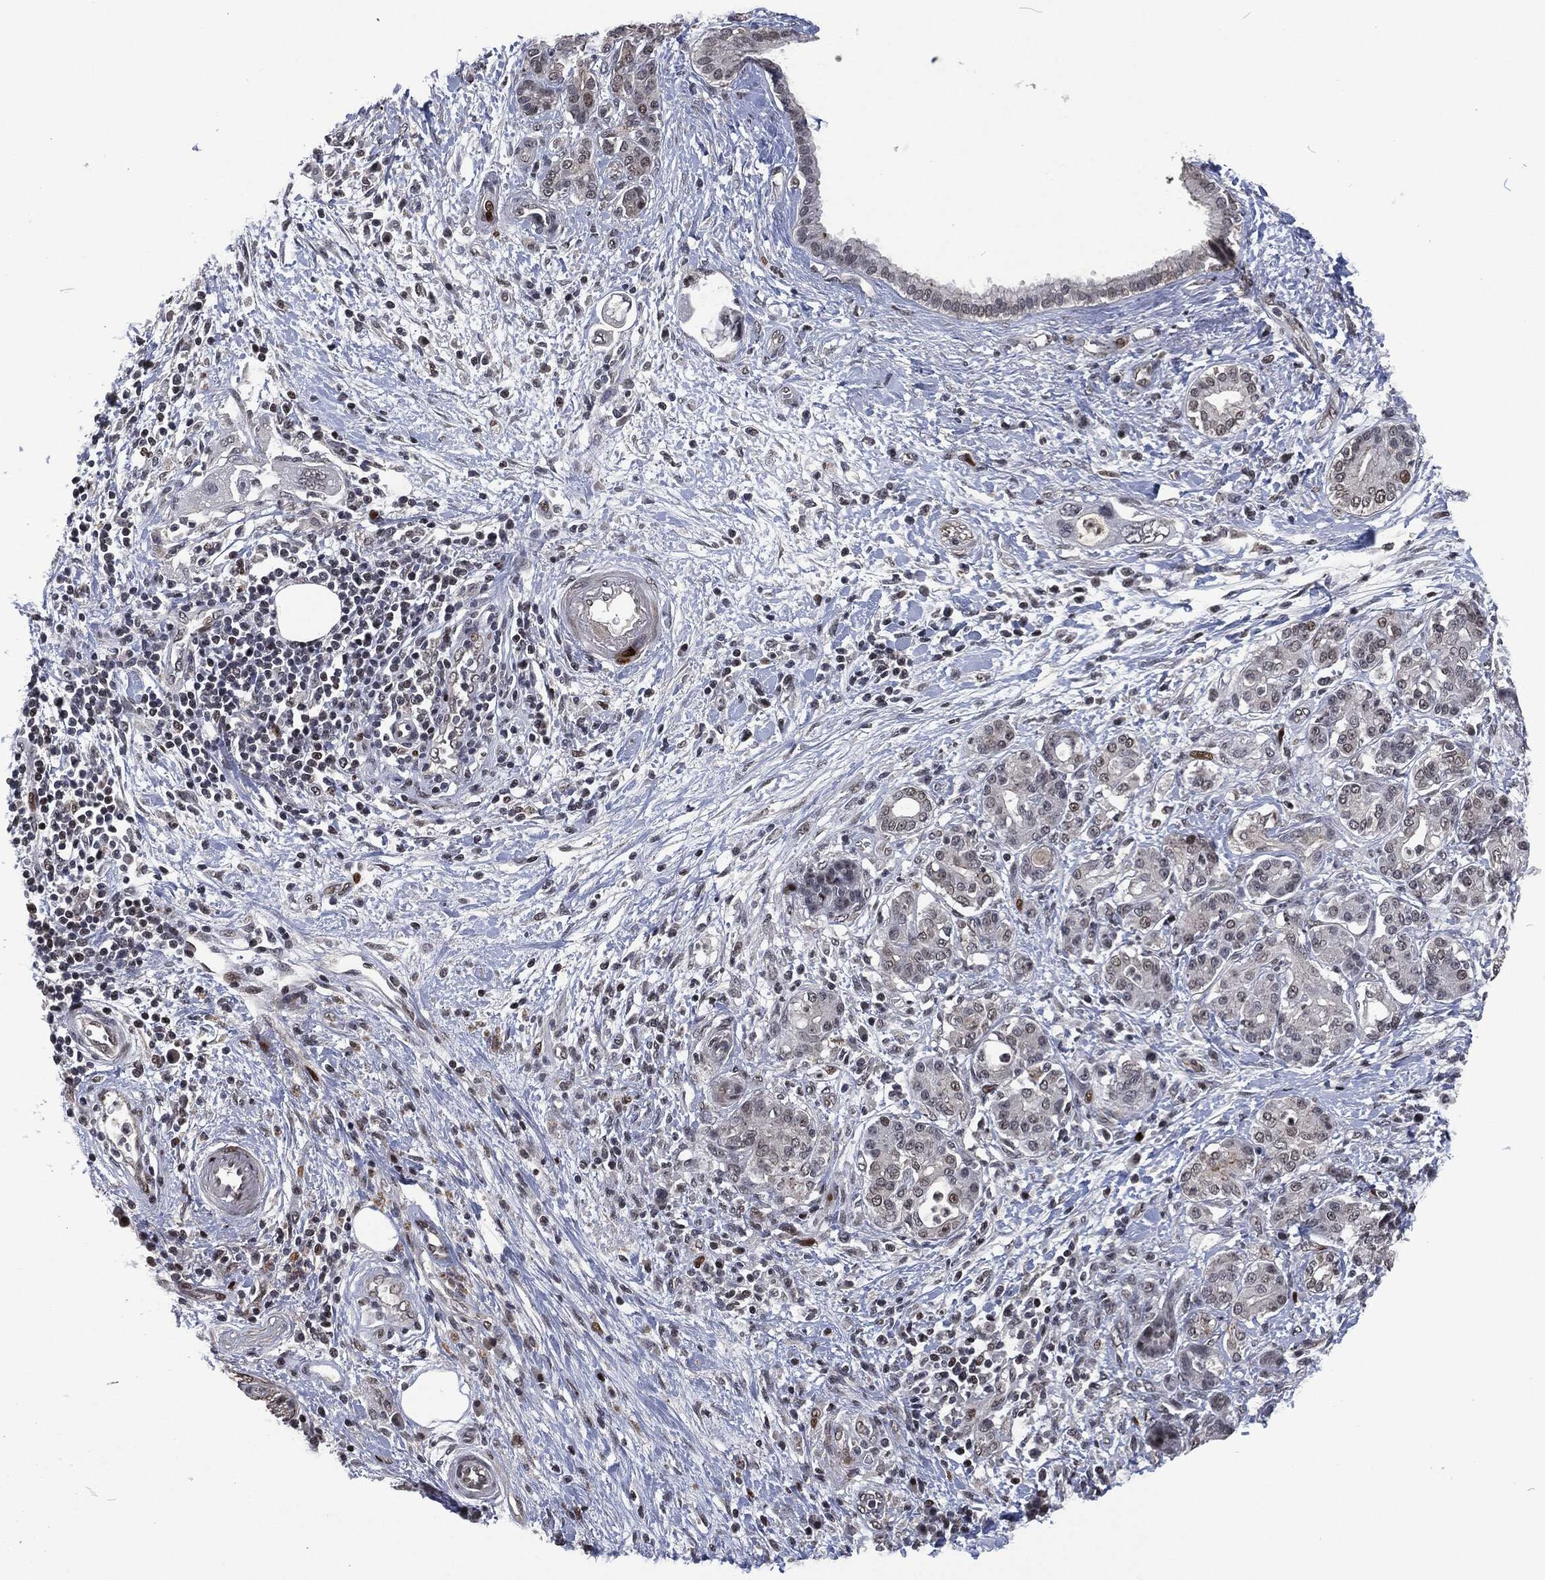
{"staining": {"intensity": "negative", "quantity": "none", "location": "none"}, "tissue": "pancreatic cancer", "cell_type": "Tumor cells", "image_type": "cancer", "snomed": [{"axis": "morphology", "description": "Adenocarcinoma, NOS"}, {"axis": "topography", "description": "Pancreas"}], "caption": "A photomicrograph of pancreatic cancer stained for a protein demonstrates no brown staining in tumor cells.", "gene": "EGFR", "patient": {"sex": "female", "age": 73}}